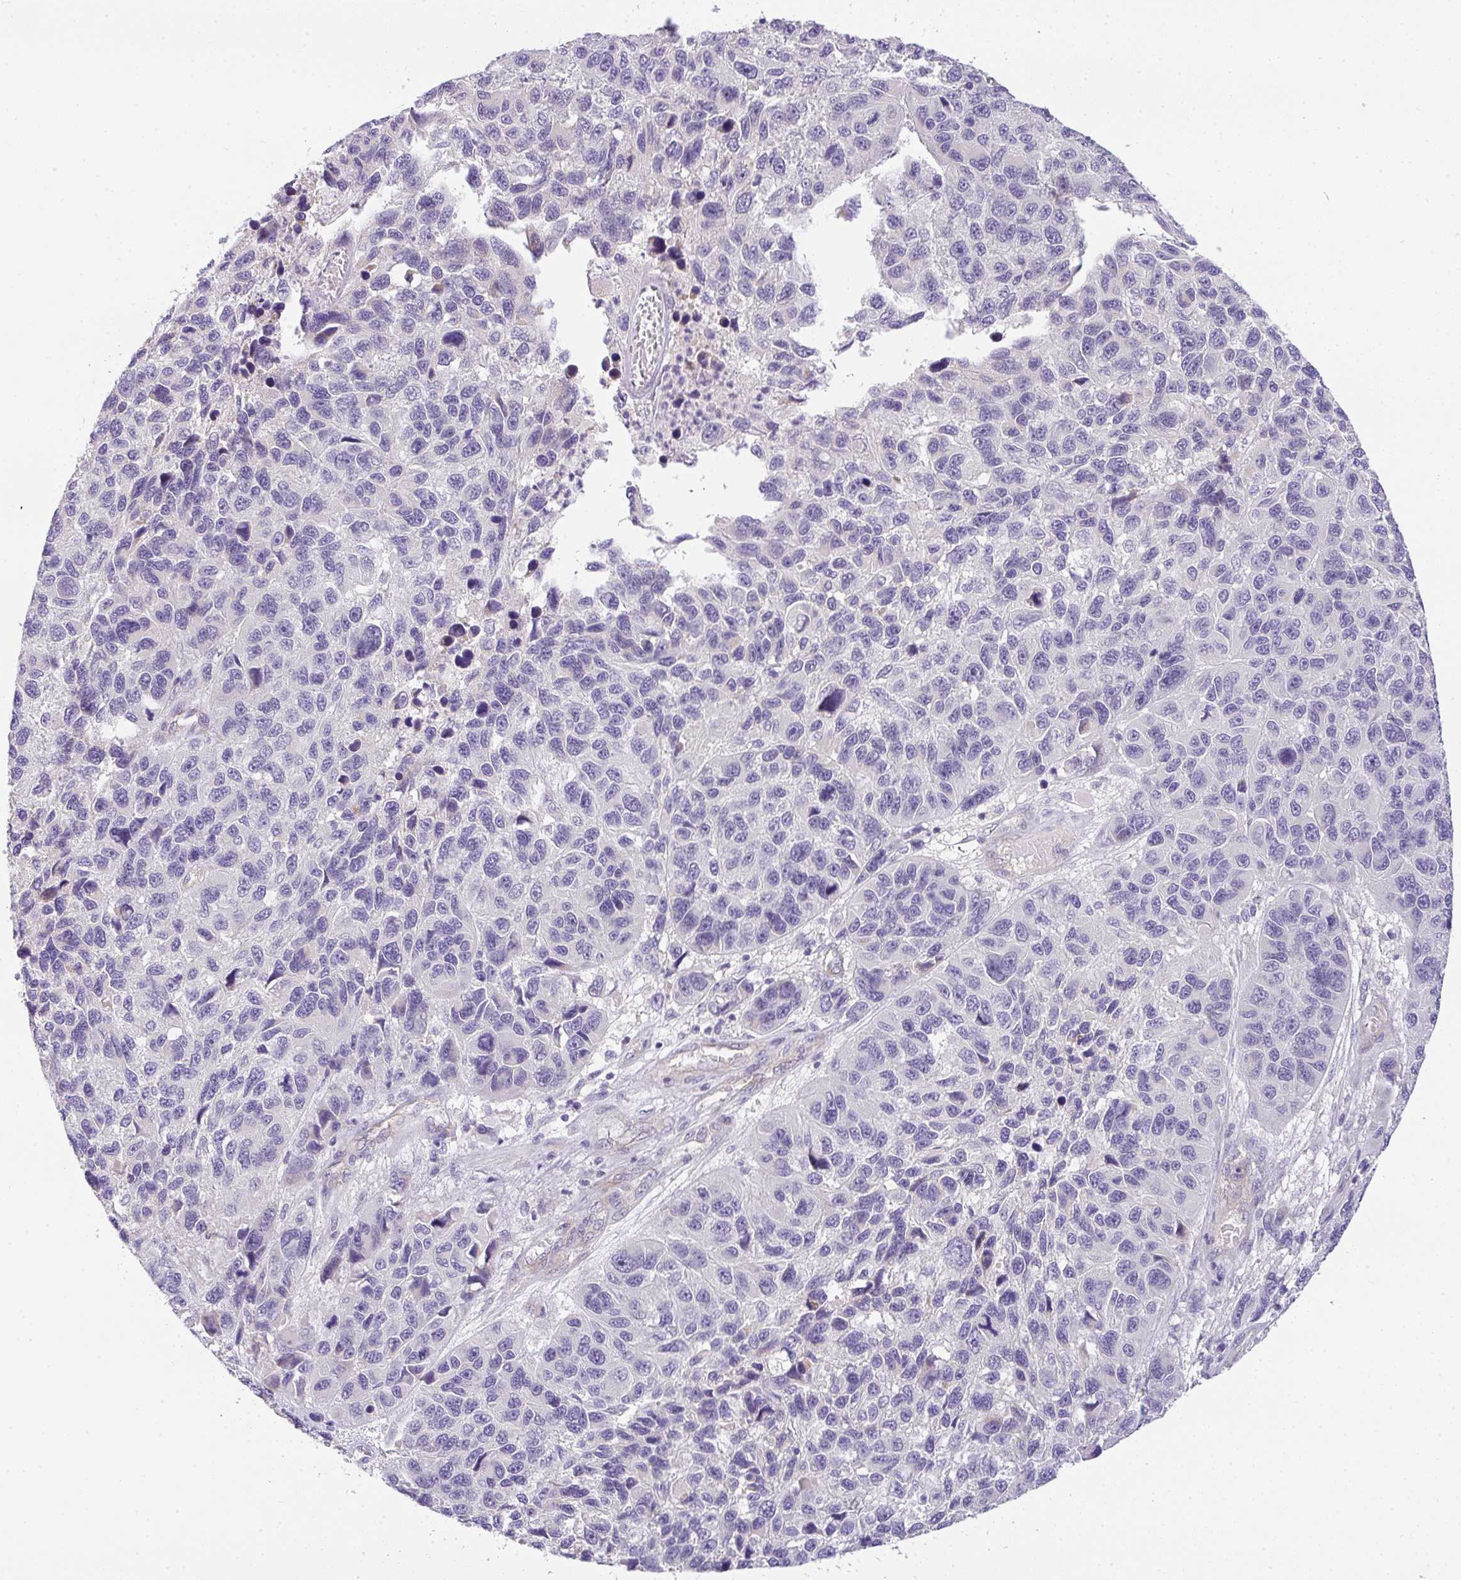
{"staining": {"intensity": "negative", "quantity": "none", "location": "none"}, "tissue": "melanoma", "cell_type": "Tumor cells", "image_type": "cancer", "snomed": [{"axis": "morphology", "description": "Malignant melanoma, NOS"}, {"axis": "topography", "description": "Skin"}], "caption": "An immunohistochemistry histopathology image of melanoma is shown. There is no staining in tumor cells of melanoma.", "gene": "FILIP1", "patient": {"sex": "male", "age": 53}}